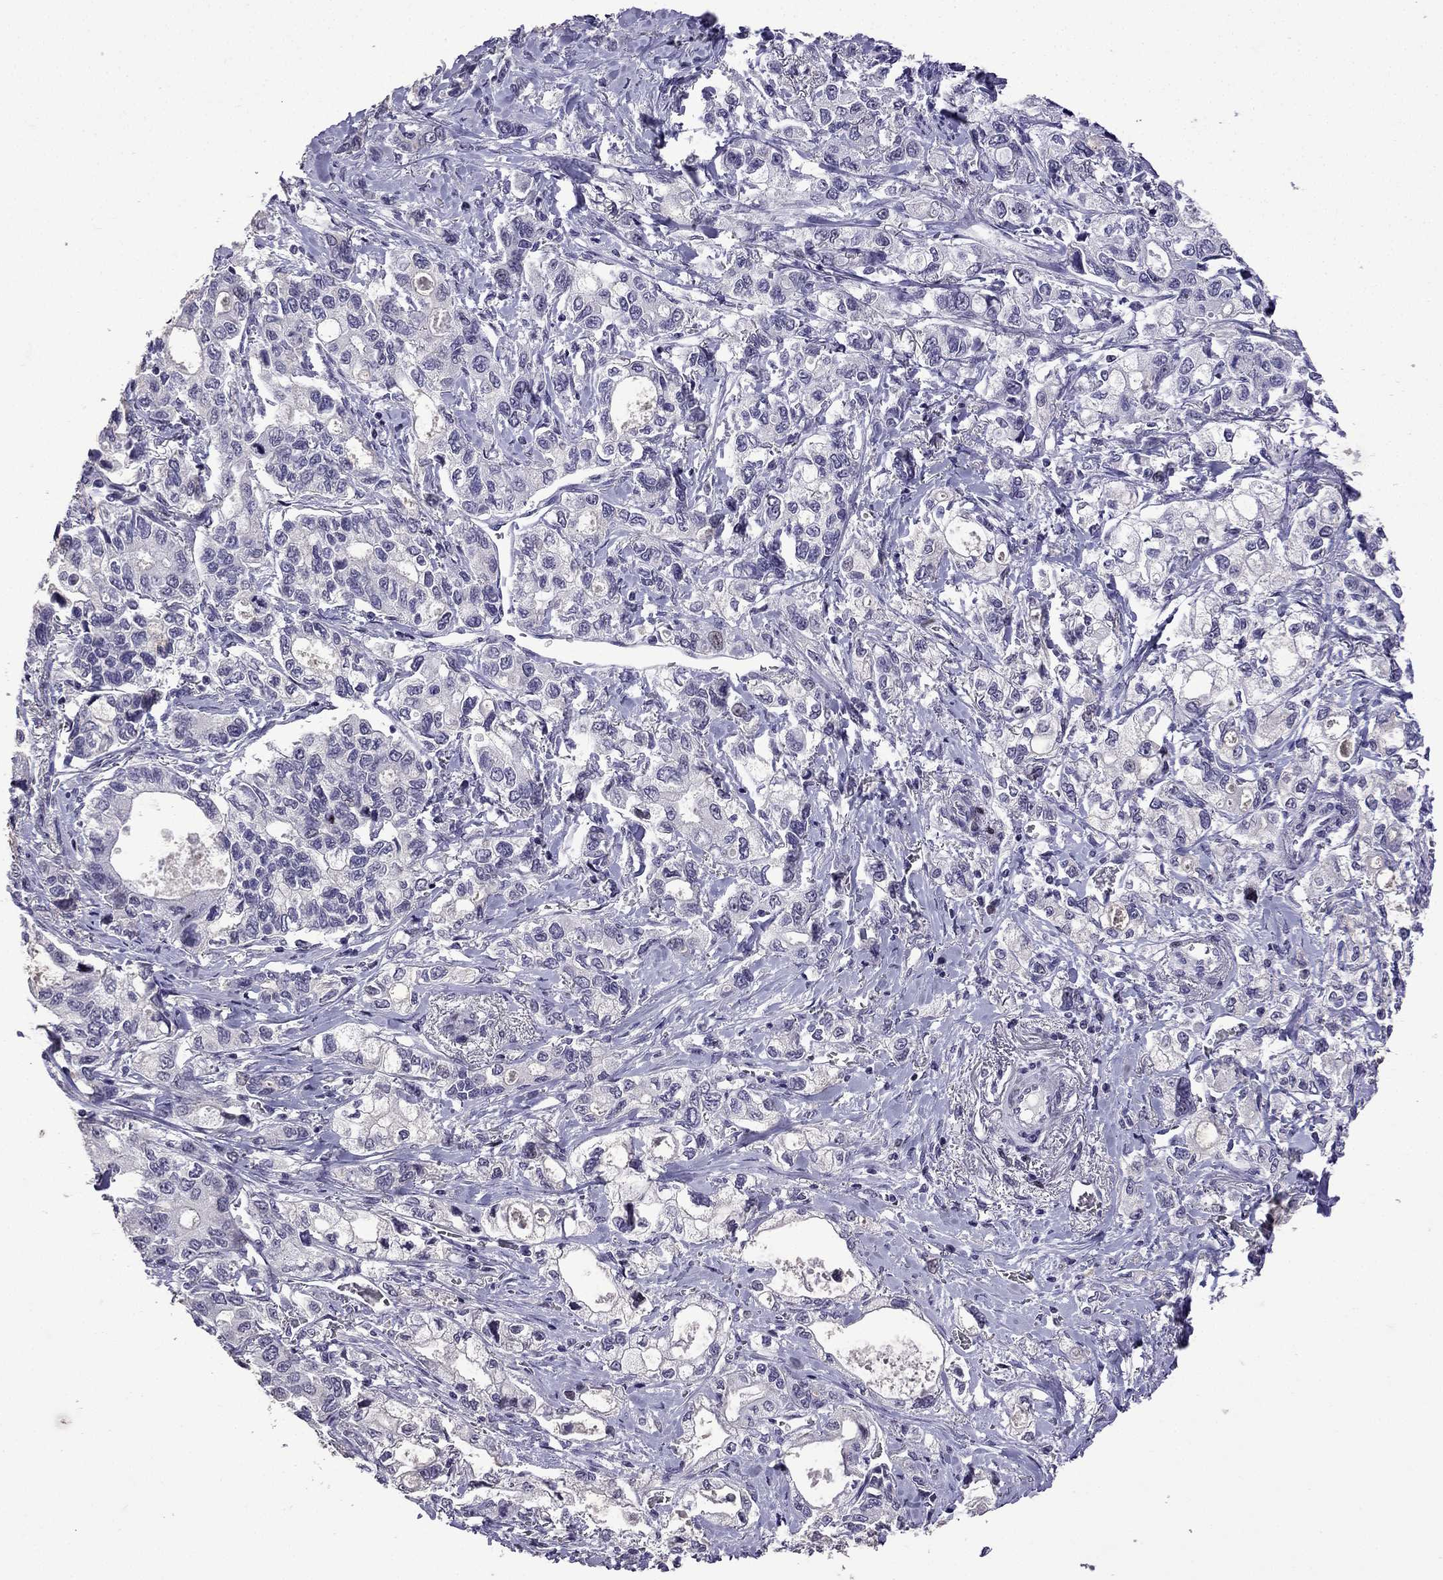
{"staining": {"intensity": "negative", "quantity": "none", "location": "none"}, "tissue": "stomach cancer", "cell_type": "Tumor cells", "image_type": "cancer", "snomed": [{"axis": "morphology", "description": "Adenocarcinoma, NOS"}, {"axis": "topography", "description": "Stomach"}], "caption": "An image of stomach cancer stained for a protein displays no brown staining in tumor cells. (Brightfield microscopy of DAB immunohistochemistry at high magnification).", "gene": "TTN", "patient": {"sex": "male", "age": 63}}